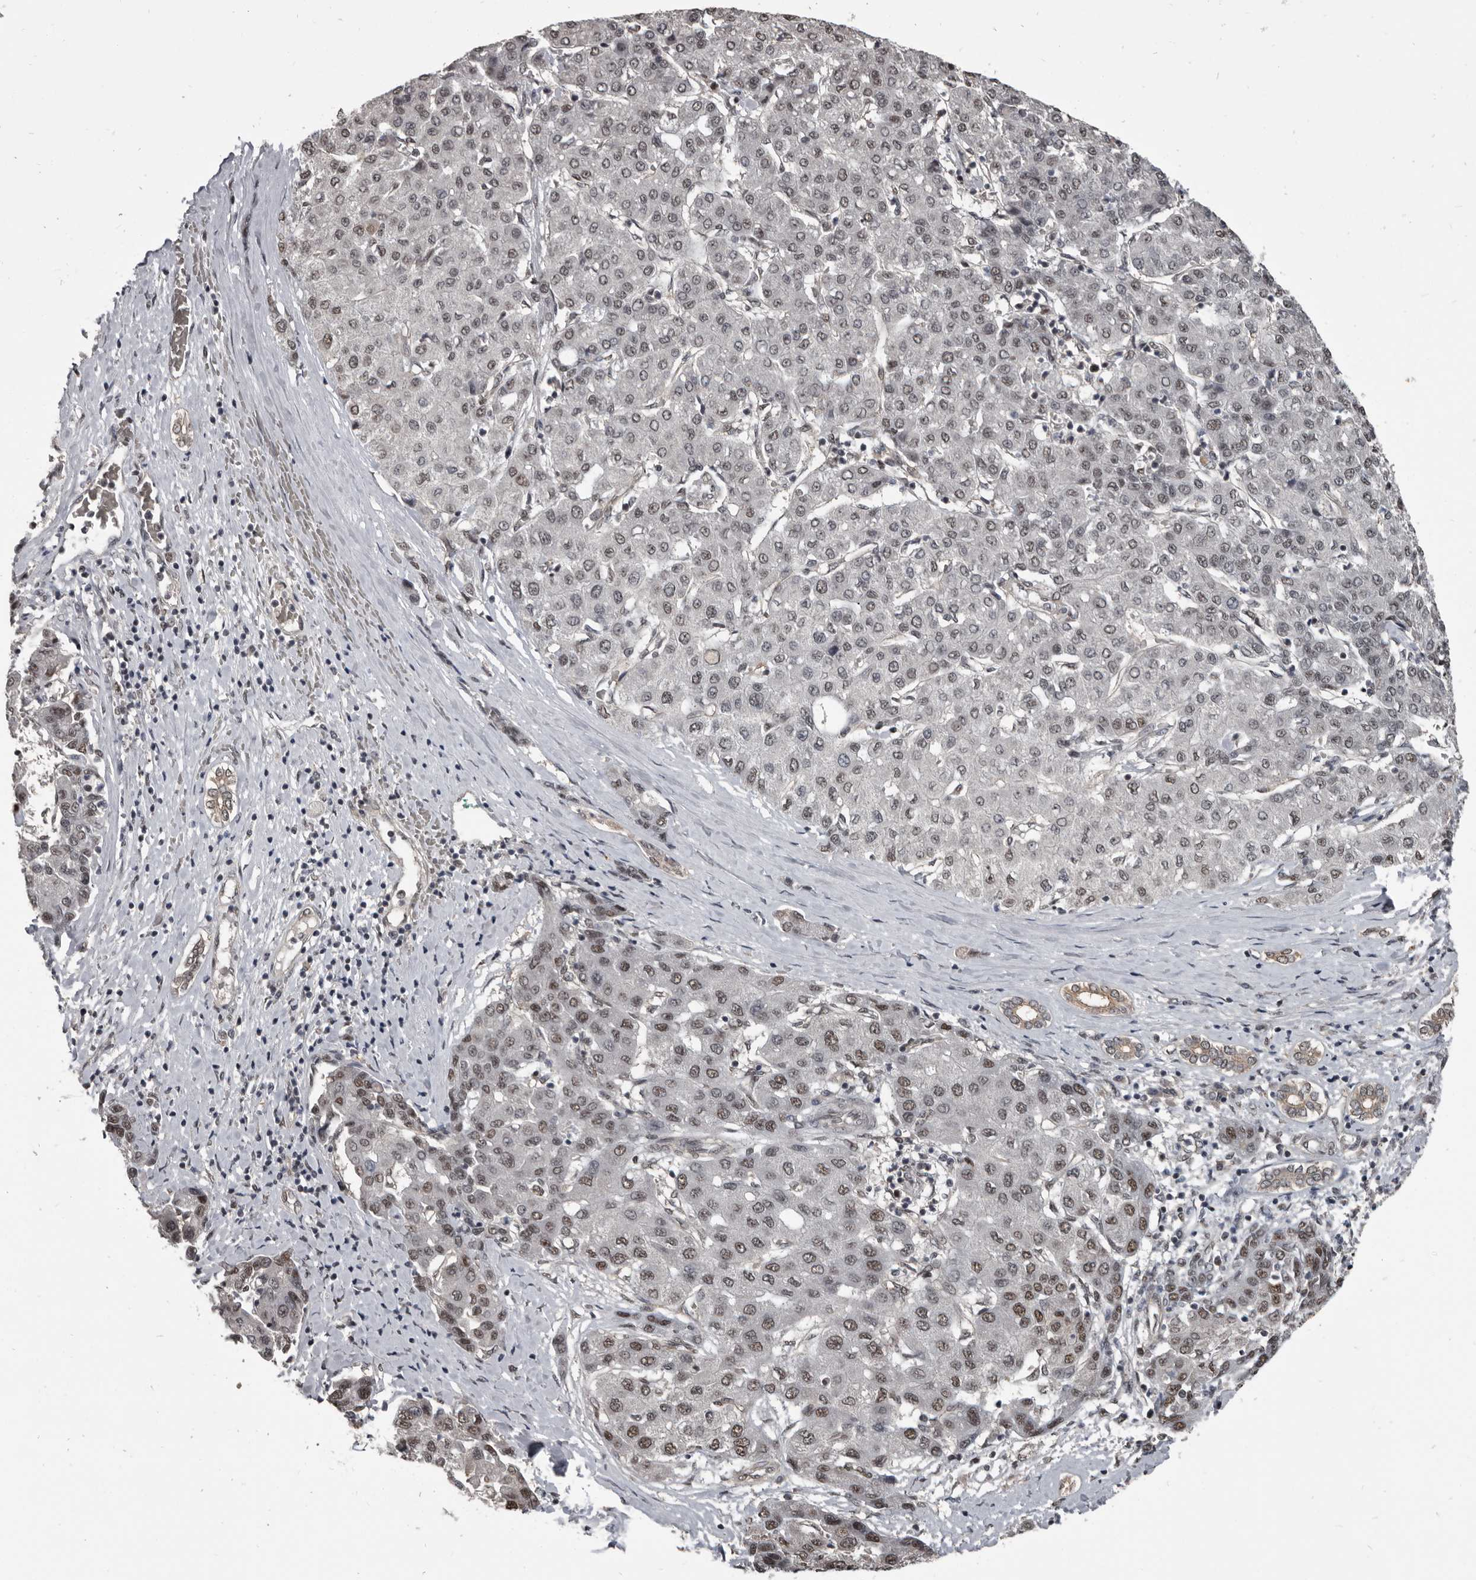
{"staining": {"intensity": "weak", "quantity": ">75%", "location": "nuclear"}, "tissue": "liver cancer", "cell_type": "Tumor cells", "image_type": "cancer", "snomed": [{"axis": "morphology", "description": "Carcinoma, Hepatocellular, NOS"}, {"axis": "topography", "description": "Liver"}], "caption": "A brown stain labels weak nuclear expression of a protein in liver cancer tumor cells.", "gene": "CHD1L", "patient": {"sex": "male", "age": 65}}